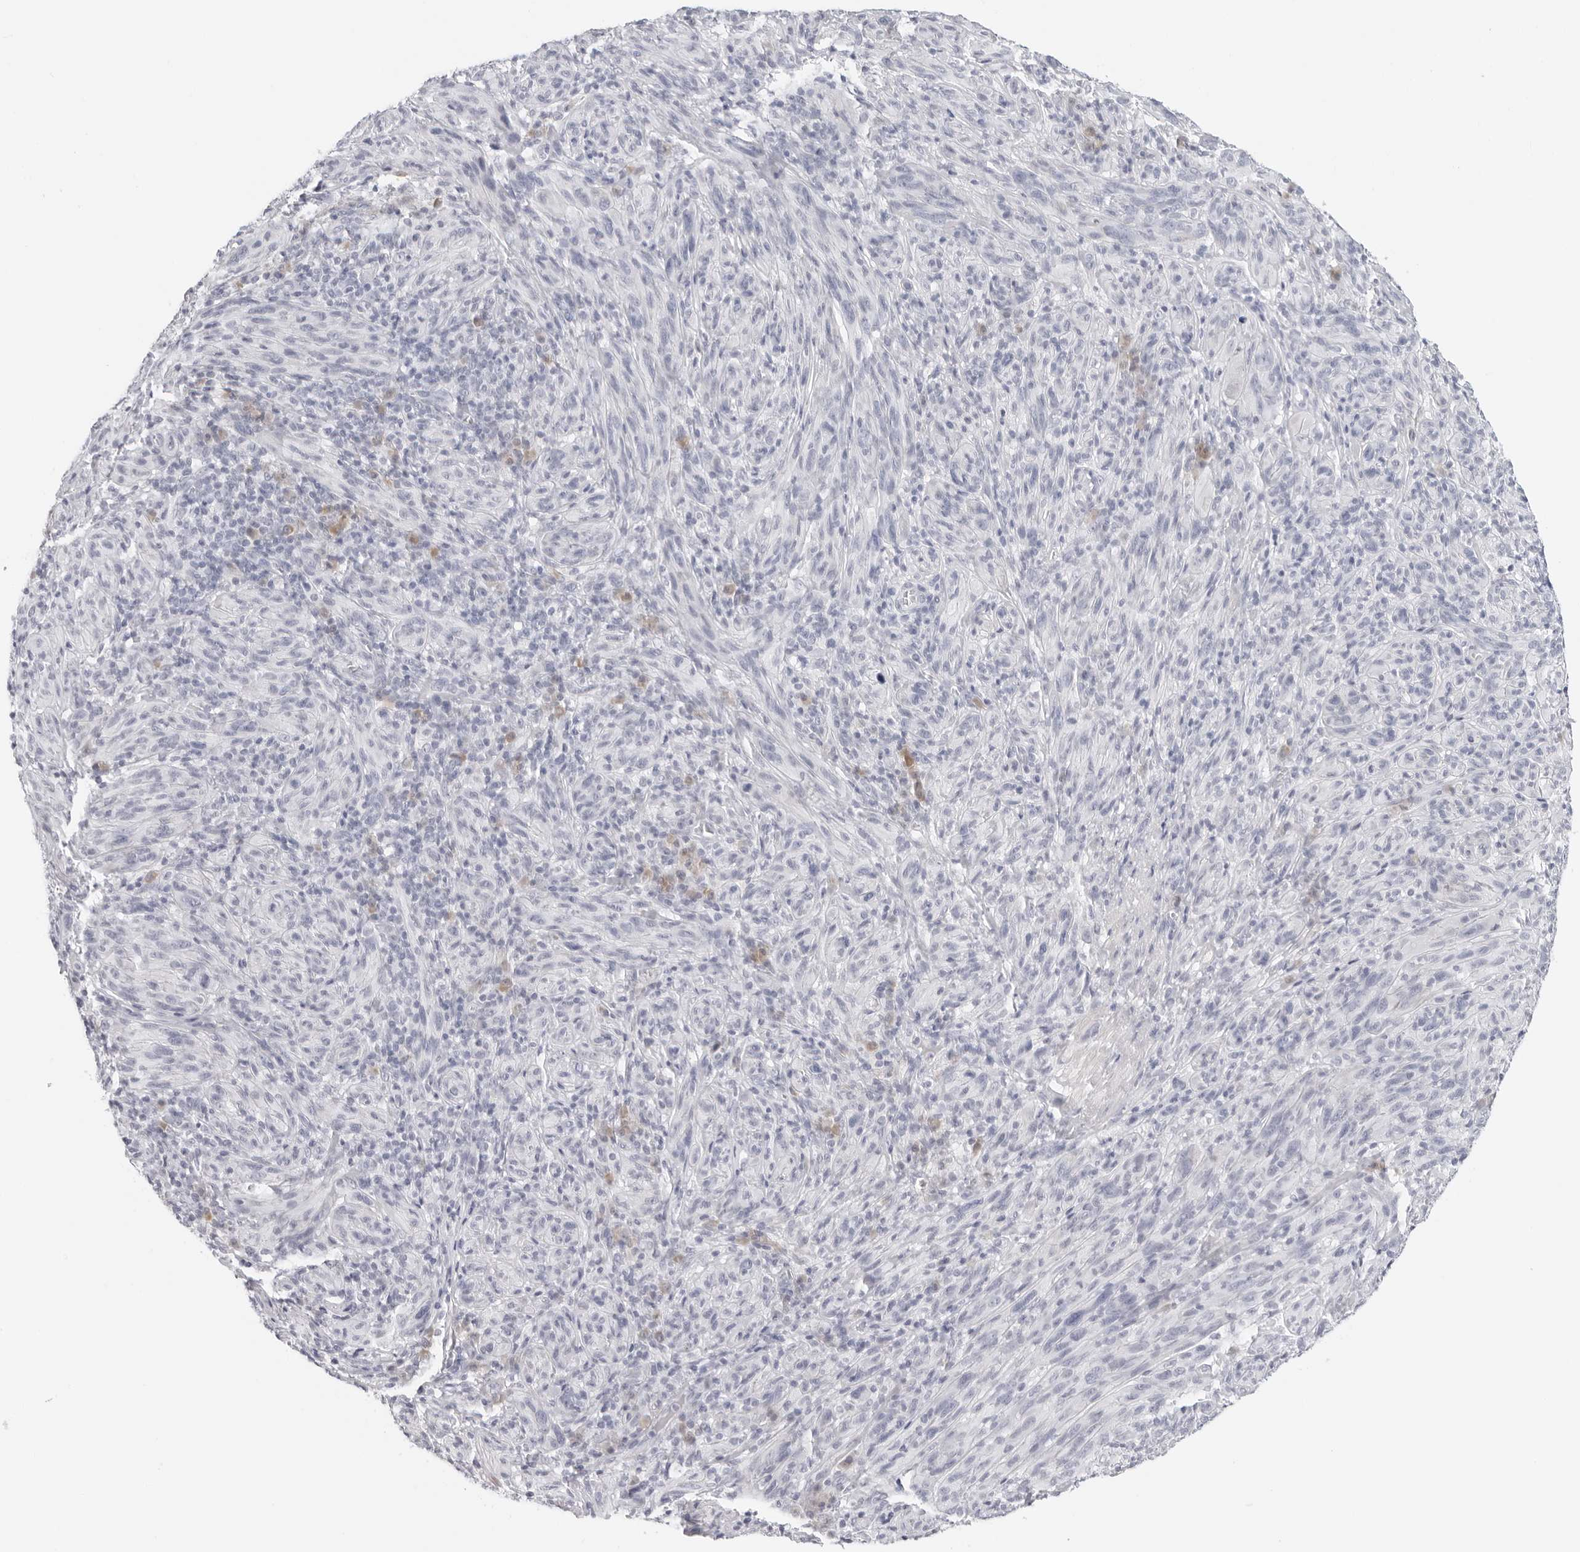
{"staining": {"intensity": "negative", "quantity": "none", "location": "none"}, "tissue": "melanoma", "cell_type": "Tumor cells", "image_type": "cancer", "snomed": [{"axis": "morphology", "description": "Malignant melanoma, NOS"}, {"axis": "topography", "description": "Skin of head"}], "caption": "An immunohistochemistry (IHC) image of melanoma is shown. There is no staining in tumor cells of melanoma.", "gene": "EDN2", "patient": {"sex": "male", "age": 96}}